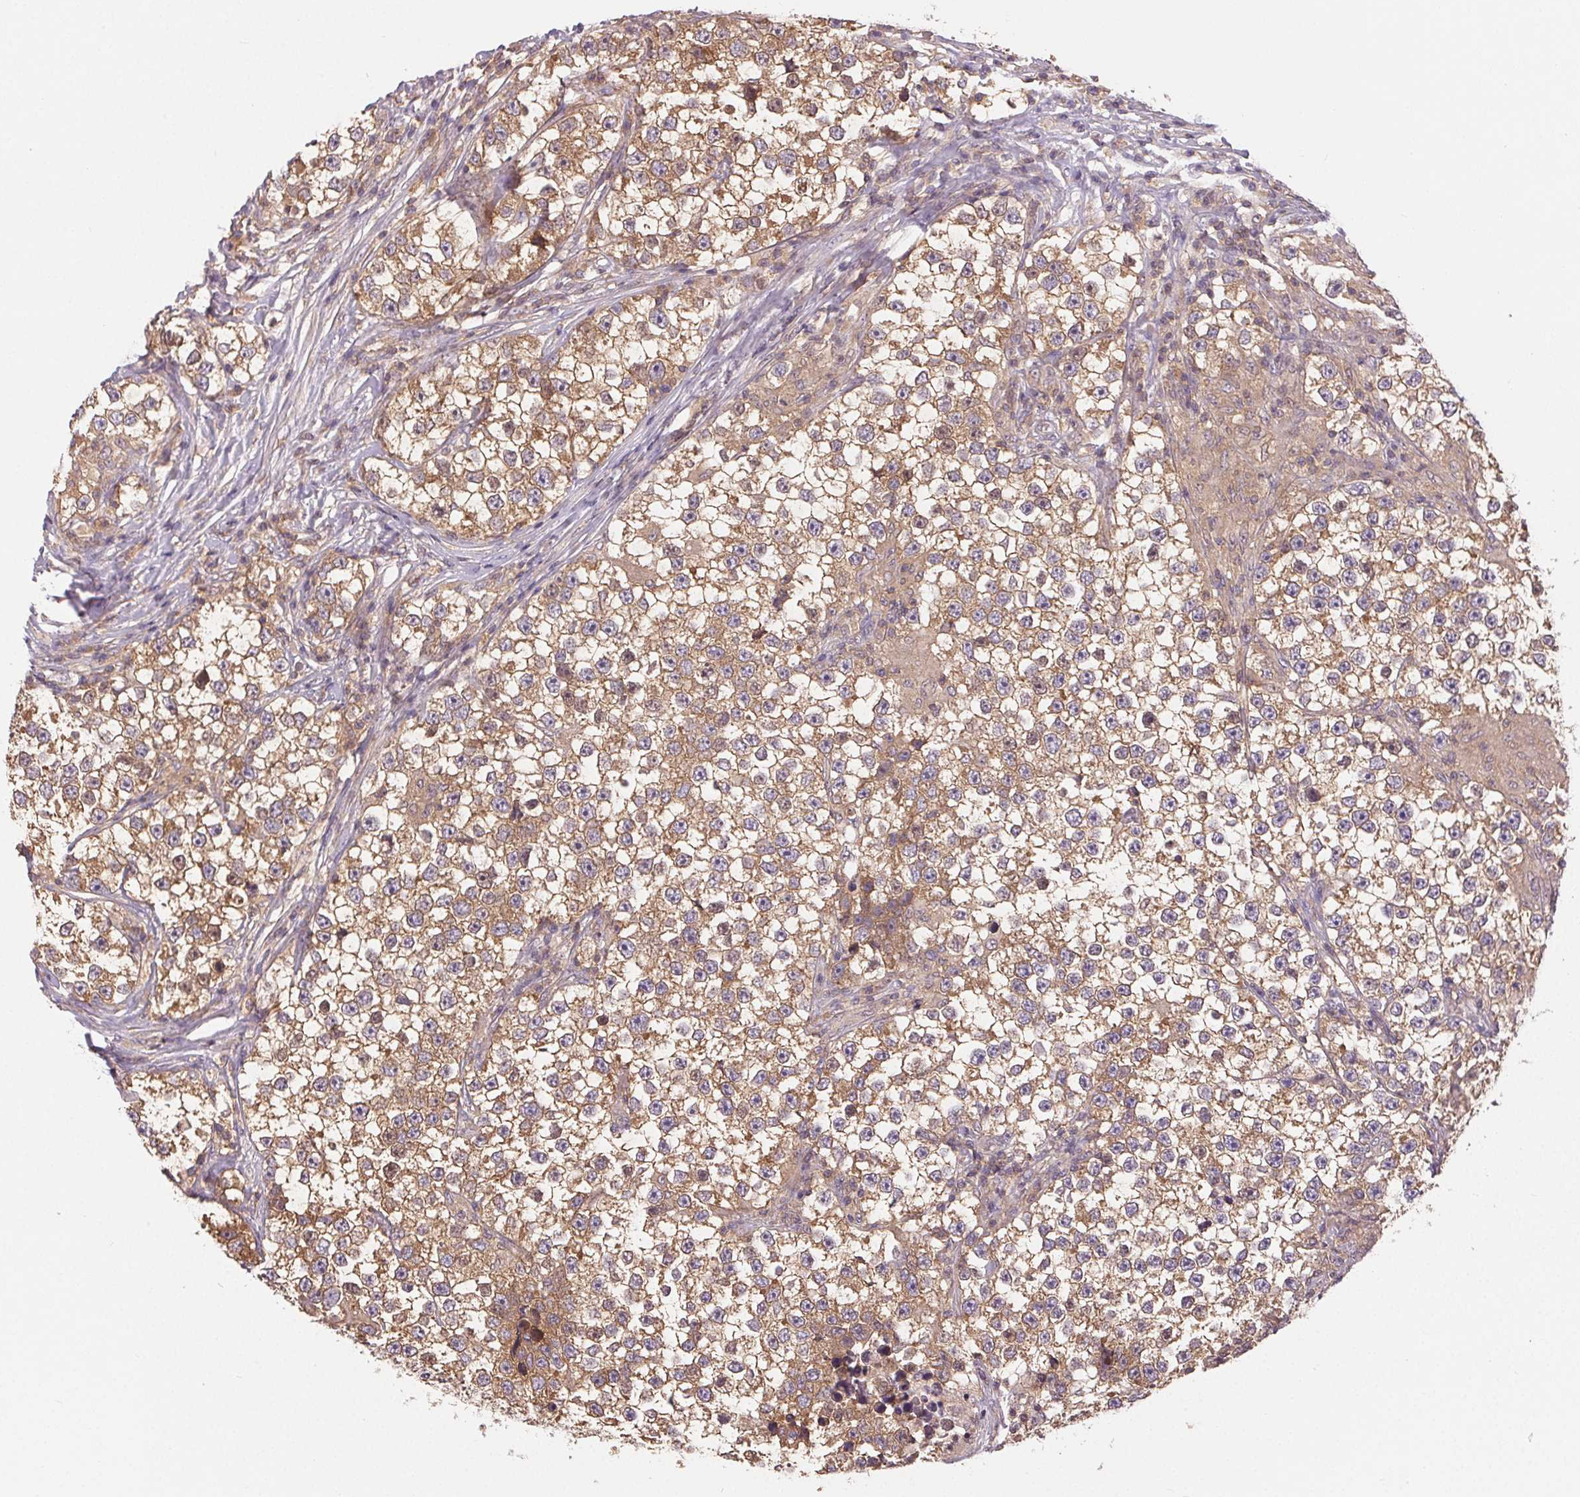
{"staining": {"intensity": "moderate", "quantity": ">75%", "location": "cytoplasmic/membranous"}, "tissue": "testis cancer", "cell_type": "Tumor cells", "image_type": "cancer", "snomed": [{"axis": "morphology", "description": "Seminoma, NOS"}, {"axis": "topography", "description": "Testis"}], "caption": "Immunohistochemical staining of seminoma (testis) reveals medium levels of moderate cytoplasmic/membranous protein expression in about >75% of tumor cells.", "gene": "GDI2", "patient": {"sex": "male", "age": 46}}